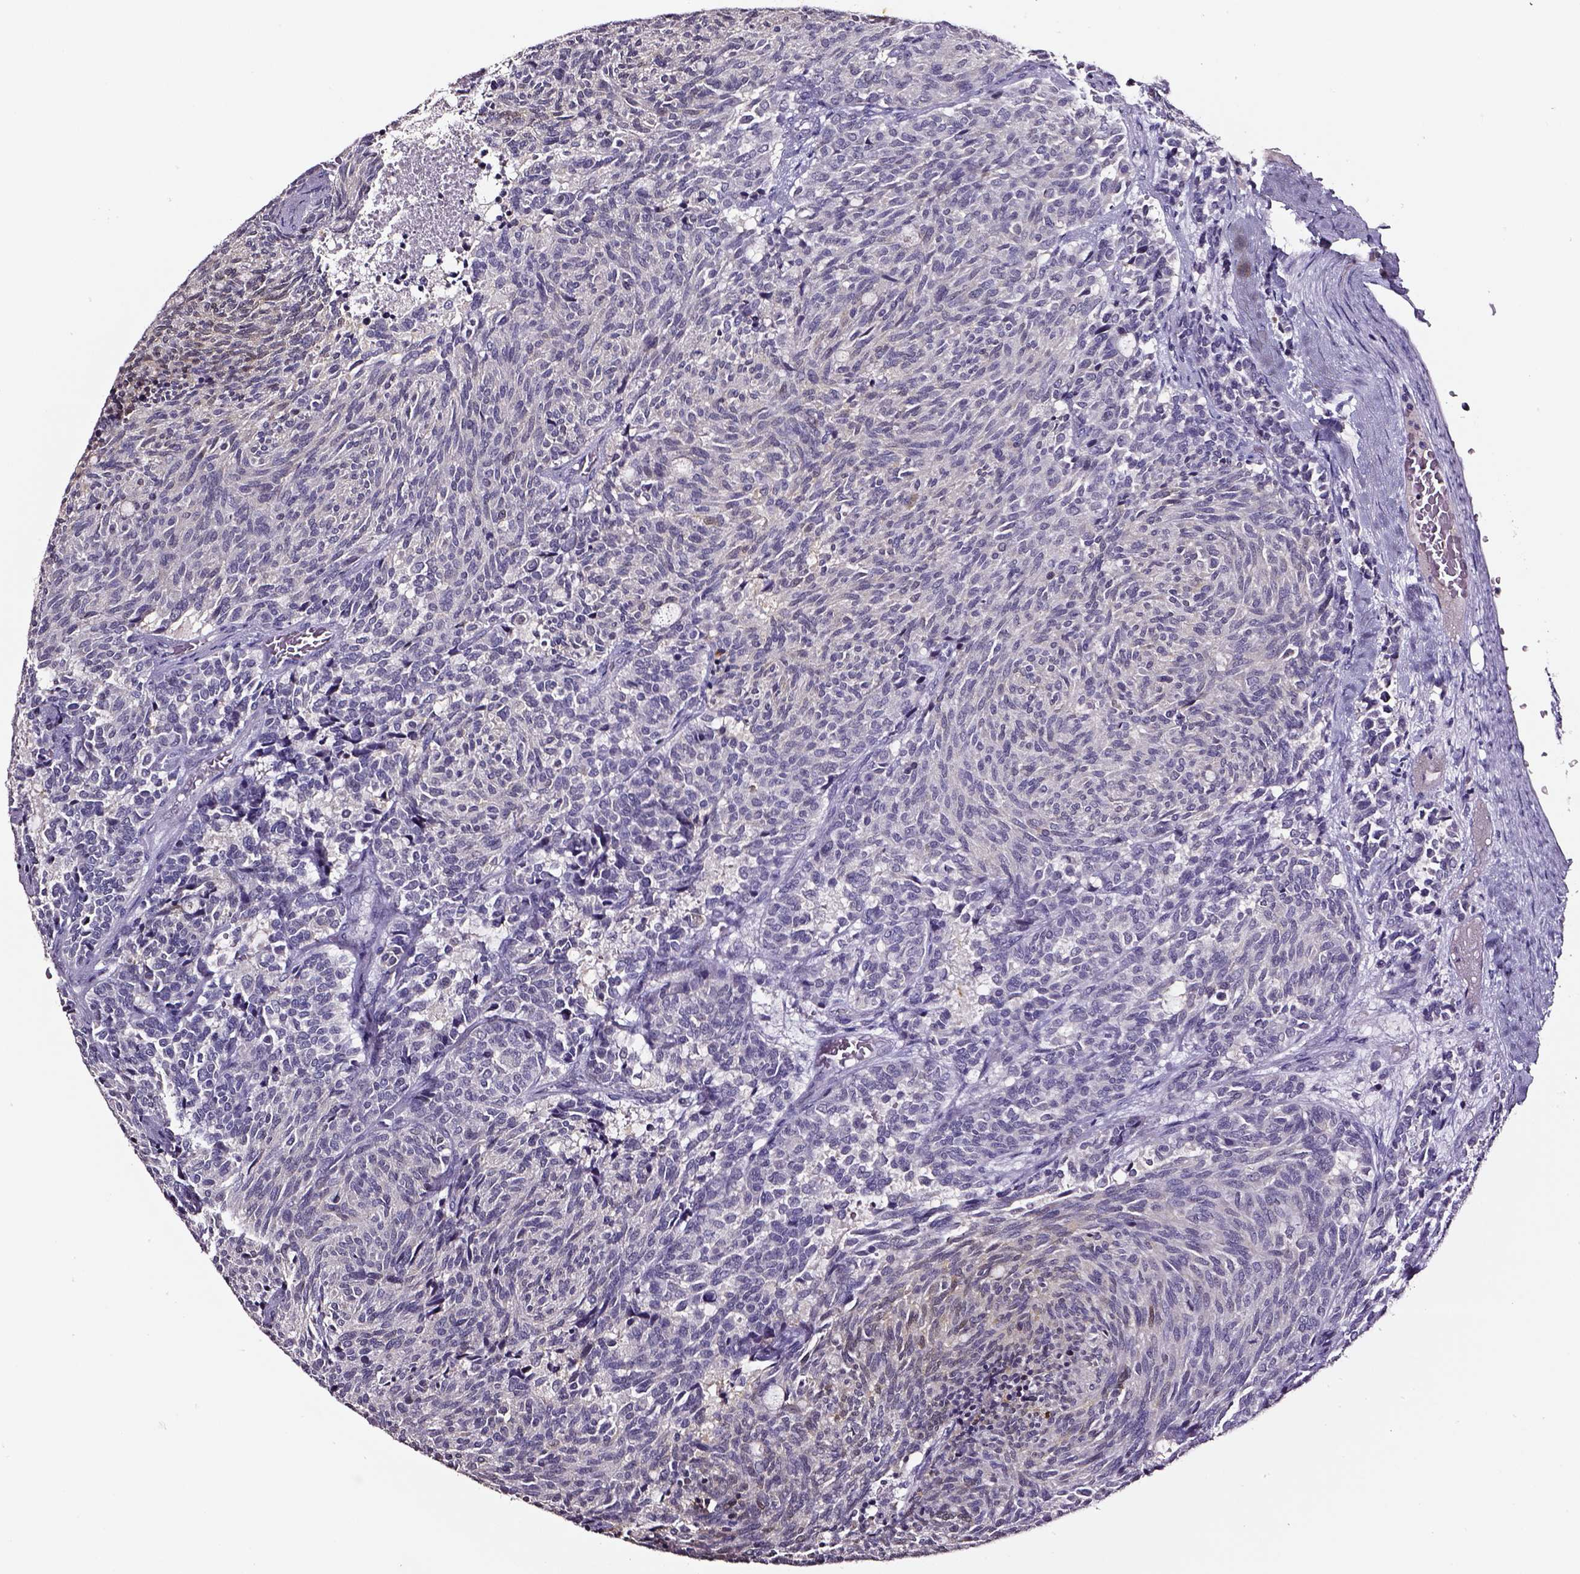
{"staining": {"intensity": "negative", "quantity": "none", "location": "none"}, "tissue": "carcinoid", "cell_type": "Tumor cells", "image_type": "cancer", "snomed": [{"axis": "morphology", "description": "Carcinoid, malignant, NOS"}, {"axis": "topography", "description": "Pancreas"}], "caption": "Immunohistochemistry (IHC) image of human carcinoid (malignant) stained for a protein (brown), which displays no positivity in tumor cells.", "gene": "SMIM17", "patient": {"sex": "female", "age": 54}}